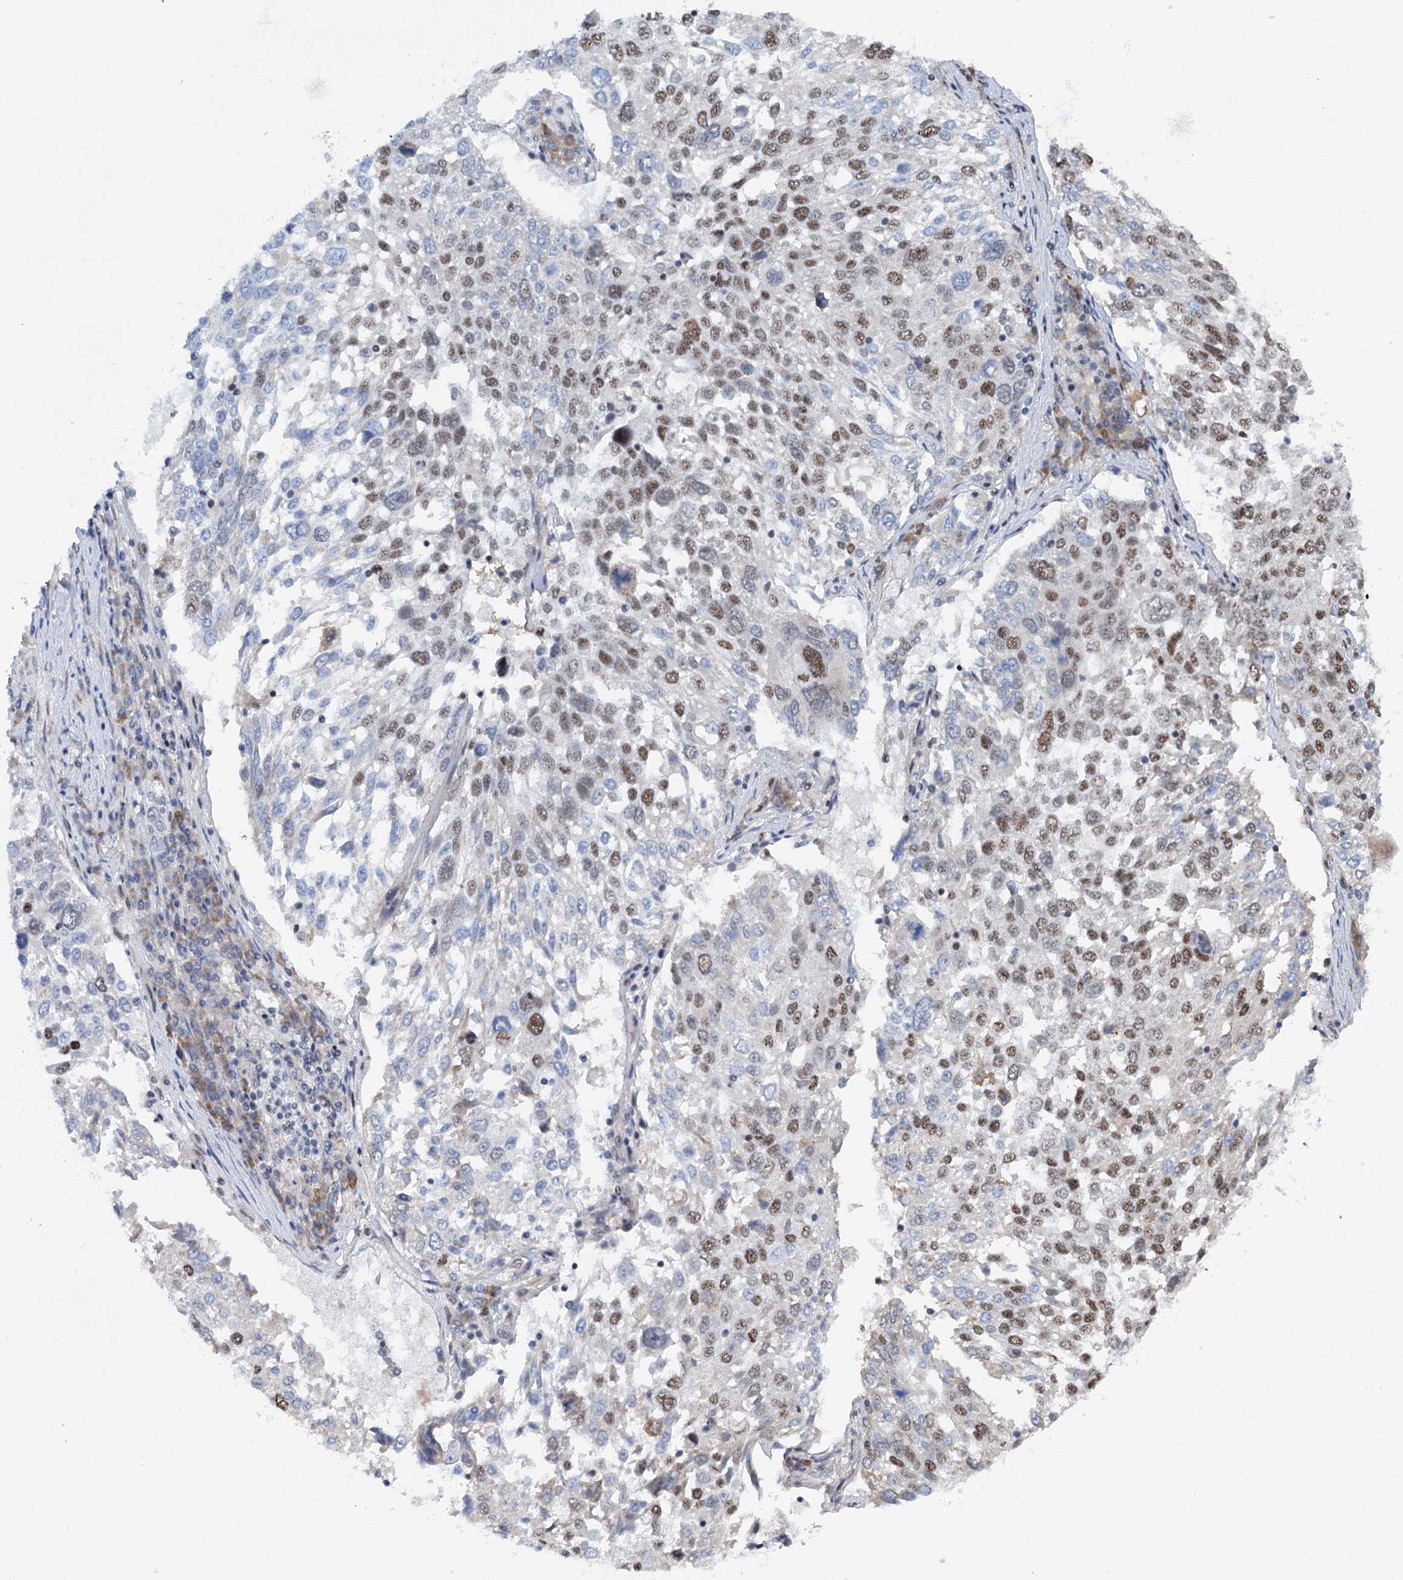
{"staining": {"intensity": "moderate", "quantity": "25%-75%", "location": "nuclear"}, "tissue": "lung cancer", "cell_type": "Tumor cells", "image_type": "cancer", "snomed": [{"axis": "morphology", "description": "Squamous cell carcinoma, NOS"}, {"axis": "topography", "description": "Lung"}], "caption": "IHC photomicrograph of squamous cell carcinoma (lung) stained for a protein (brown), which shows medium levels of moderate nuclear expression in approximately 25%-75% of tumor cells.", "gene": "SREK1", "patient": {"sex": "male", "age": 65}}